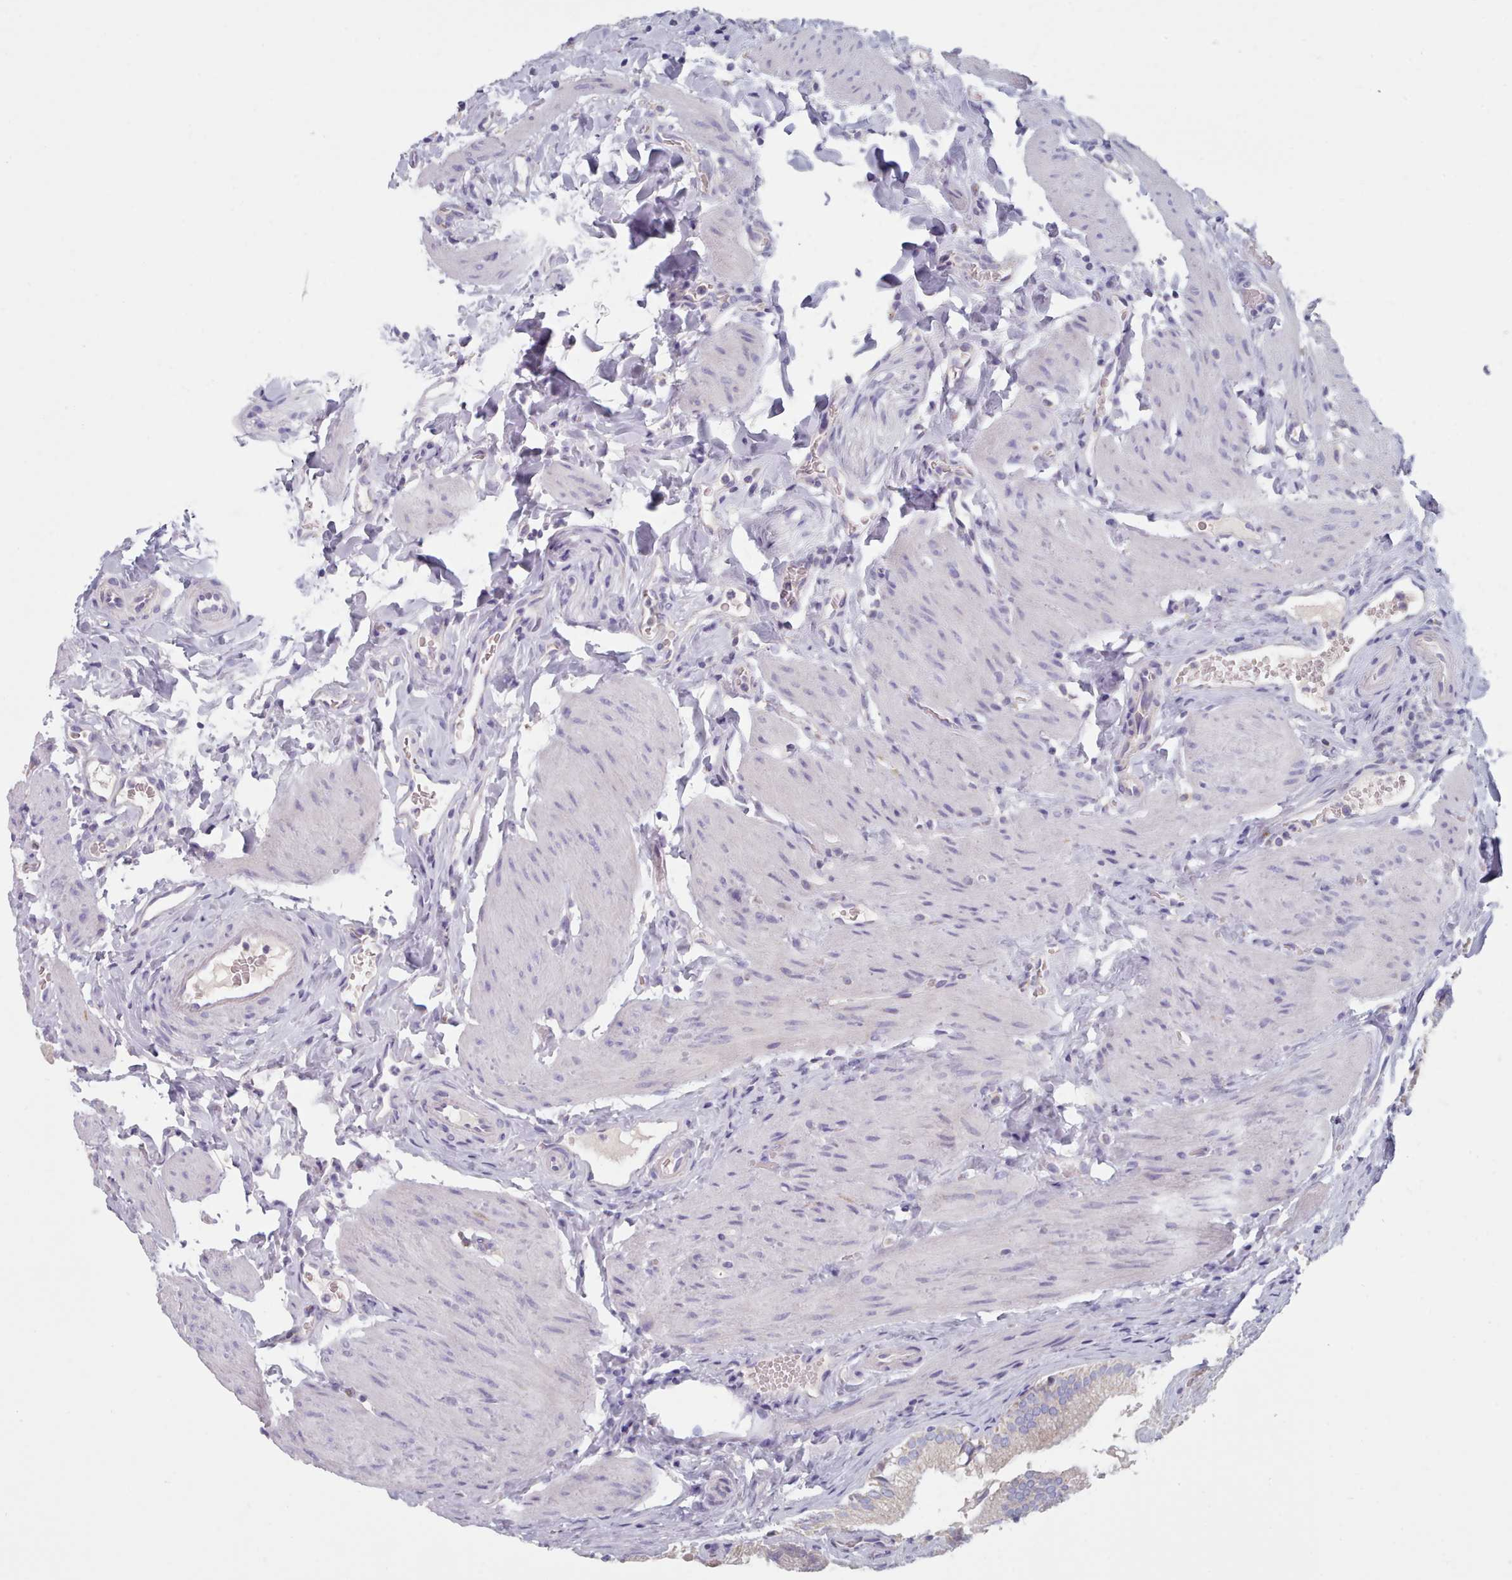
{"staining": {"intensity": "weak", "quantity": "<25%", "location": "cytoplasmic/membranous"}, "tissue": "gallbladder", "cell_type": "Glandular cells", "image_type": "normal", "snomed": [{"axis": "morphology", "description": "Normal tissue, NOS"}, {"axis": "topography", "description": "Gallbladder"}], "caption": "High power microscopy image of an IHC image of unremarkable gallbladder, revealing no significant staining in glandular cells. (DAB (3,3'-diaminobenzidine) immunohistochemistry (IHC), high magnification).", "gene": "HAO1", "patient": {"sex": "female", "age": 30}}